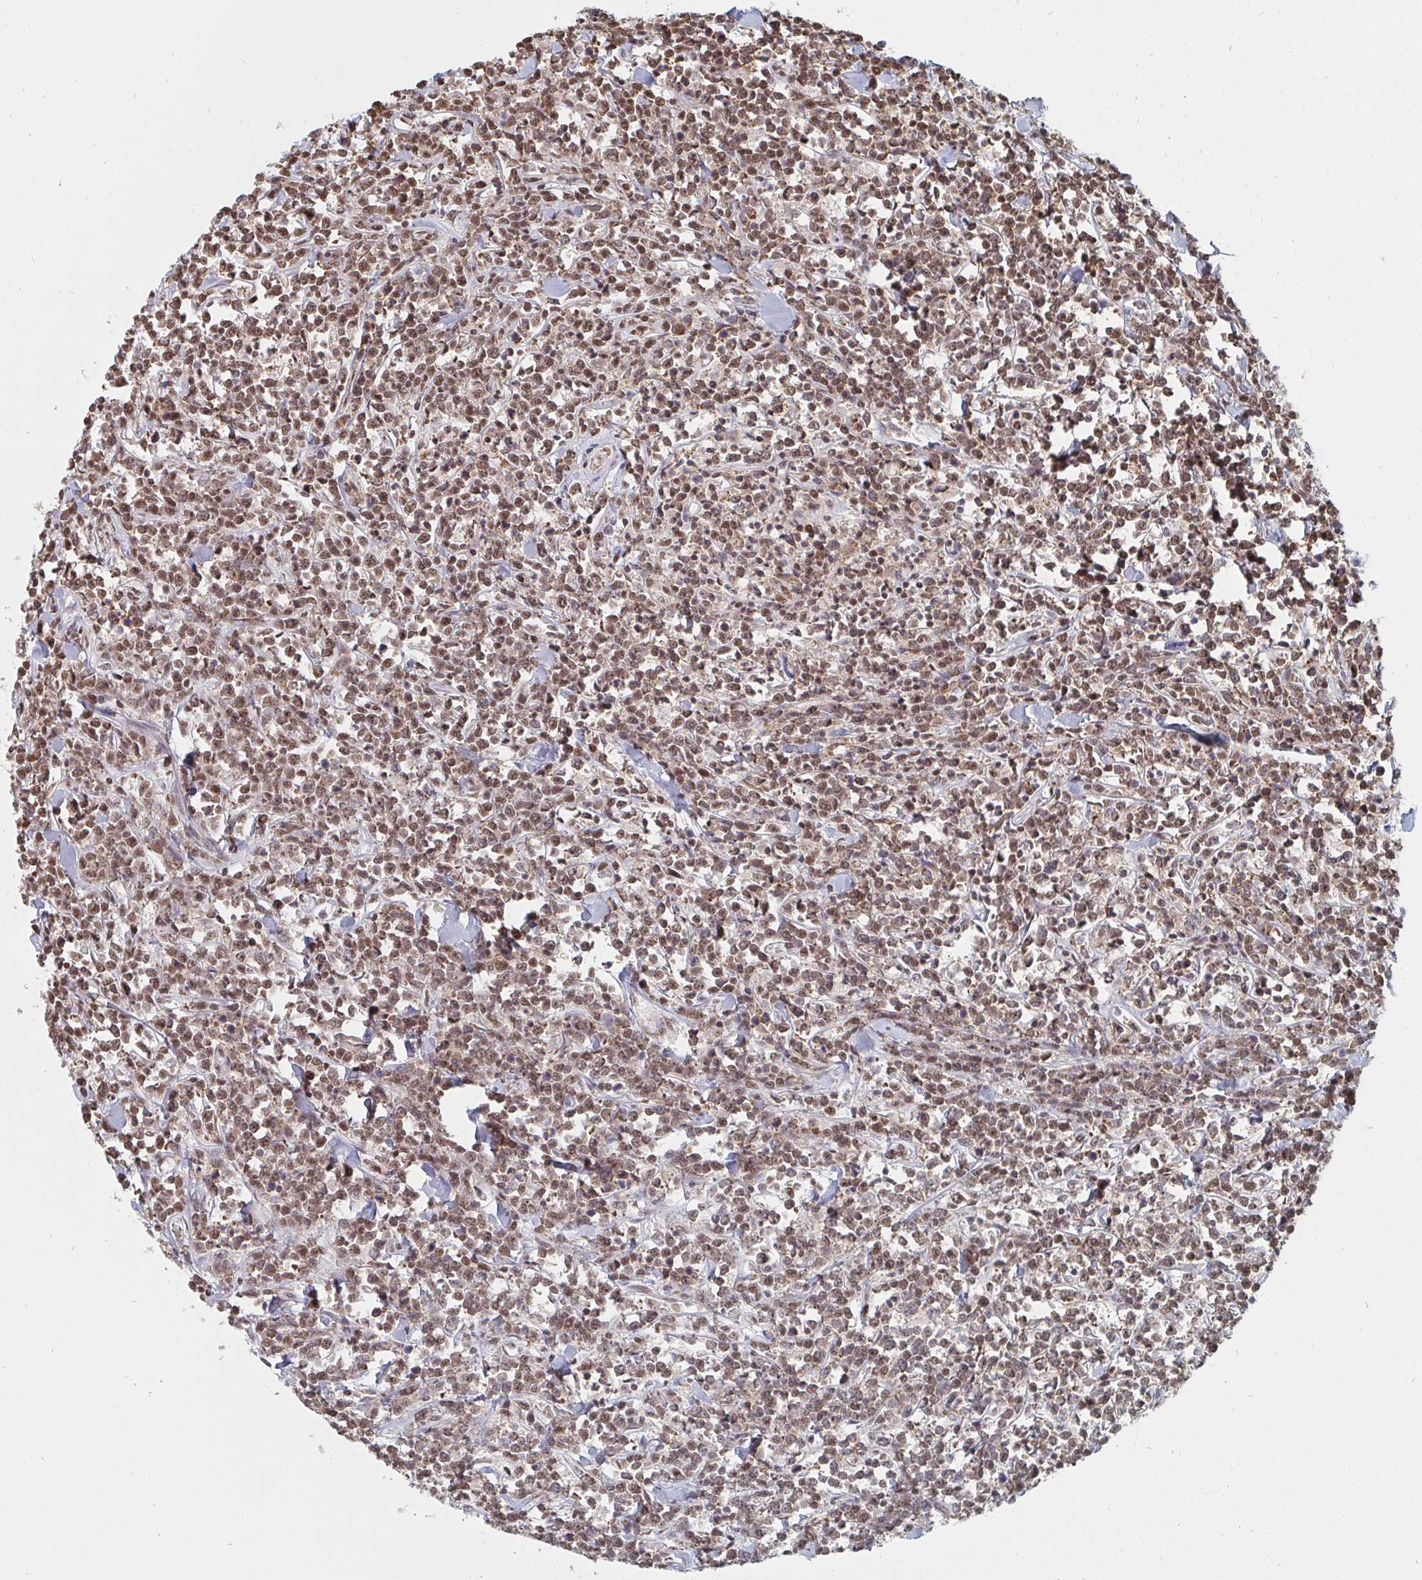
{"staining": {"intensity": "moderate", "quantity": ">75%", "location": "cytoplasmic/membranous,nuclear"}, "tissue": "lymphoma", "cell_type": "Tumor cells", "image_type": "cancer", "snomed": [{"axis": "morphology", "description": "Malignant lymphoma, non-Hodgkin's type, High grade"}, {"axis": "topography", "description": "Small intestine"}, {"axis": "topography", "description": "Colon"}], "caption": "Lymphoma tissue reveals moderate cytoplasmic/membranous and nuclear expression in about >75% of tumor cells Using DAB (3,3'-diaminobenzidine) (brown) and hematoxylin (blue) stains, captured at high magnification using brightfield microscopy.", "gene": "MBNL1", "patient": {"sex": "male", "age": 8}}